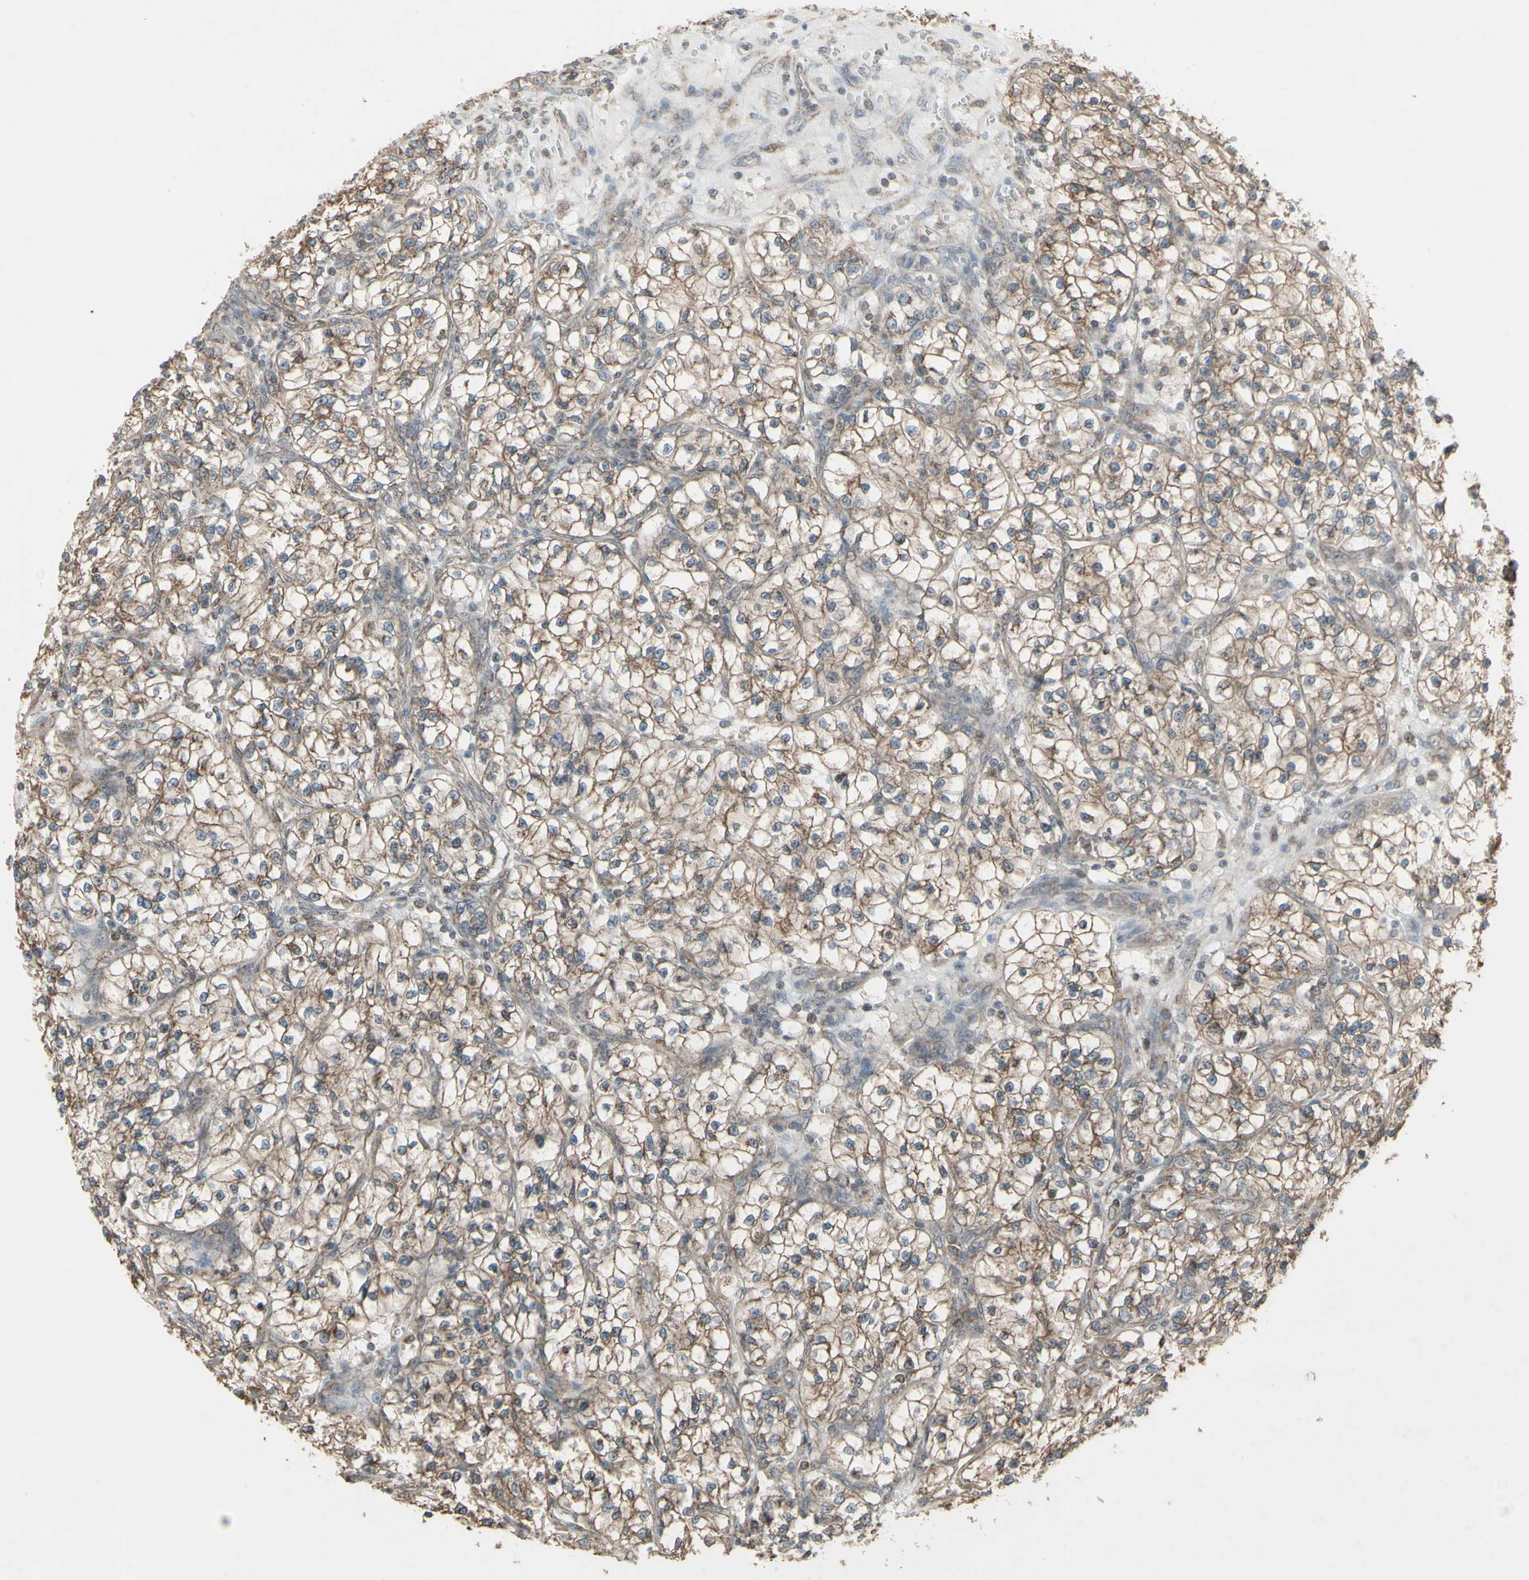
{"staining": {"intensity": "moderate", "quantity": ">75%", "location": "cytoplasmic/membranous"}, "tissue": "renal cancer", "cell_type": "Tumor cells", "image_type": "cancer", "snomed": [{"axis": "morphology", "description": "Adenocarcinoma, NOS"}, {"axis": "topography", "description": "Kidney"}], "caption": "Immunohistochemical staining of human adenocarcinoma (renal) displays moderate cytoplasmic/membranous protein positivity in approximately >75% of tumor cells.", "gene": "FXYD3", "patient": {"sex": "female", "age": 57}}